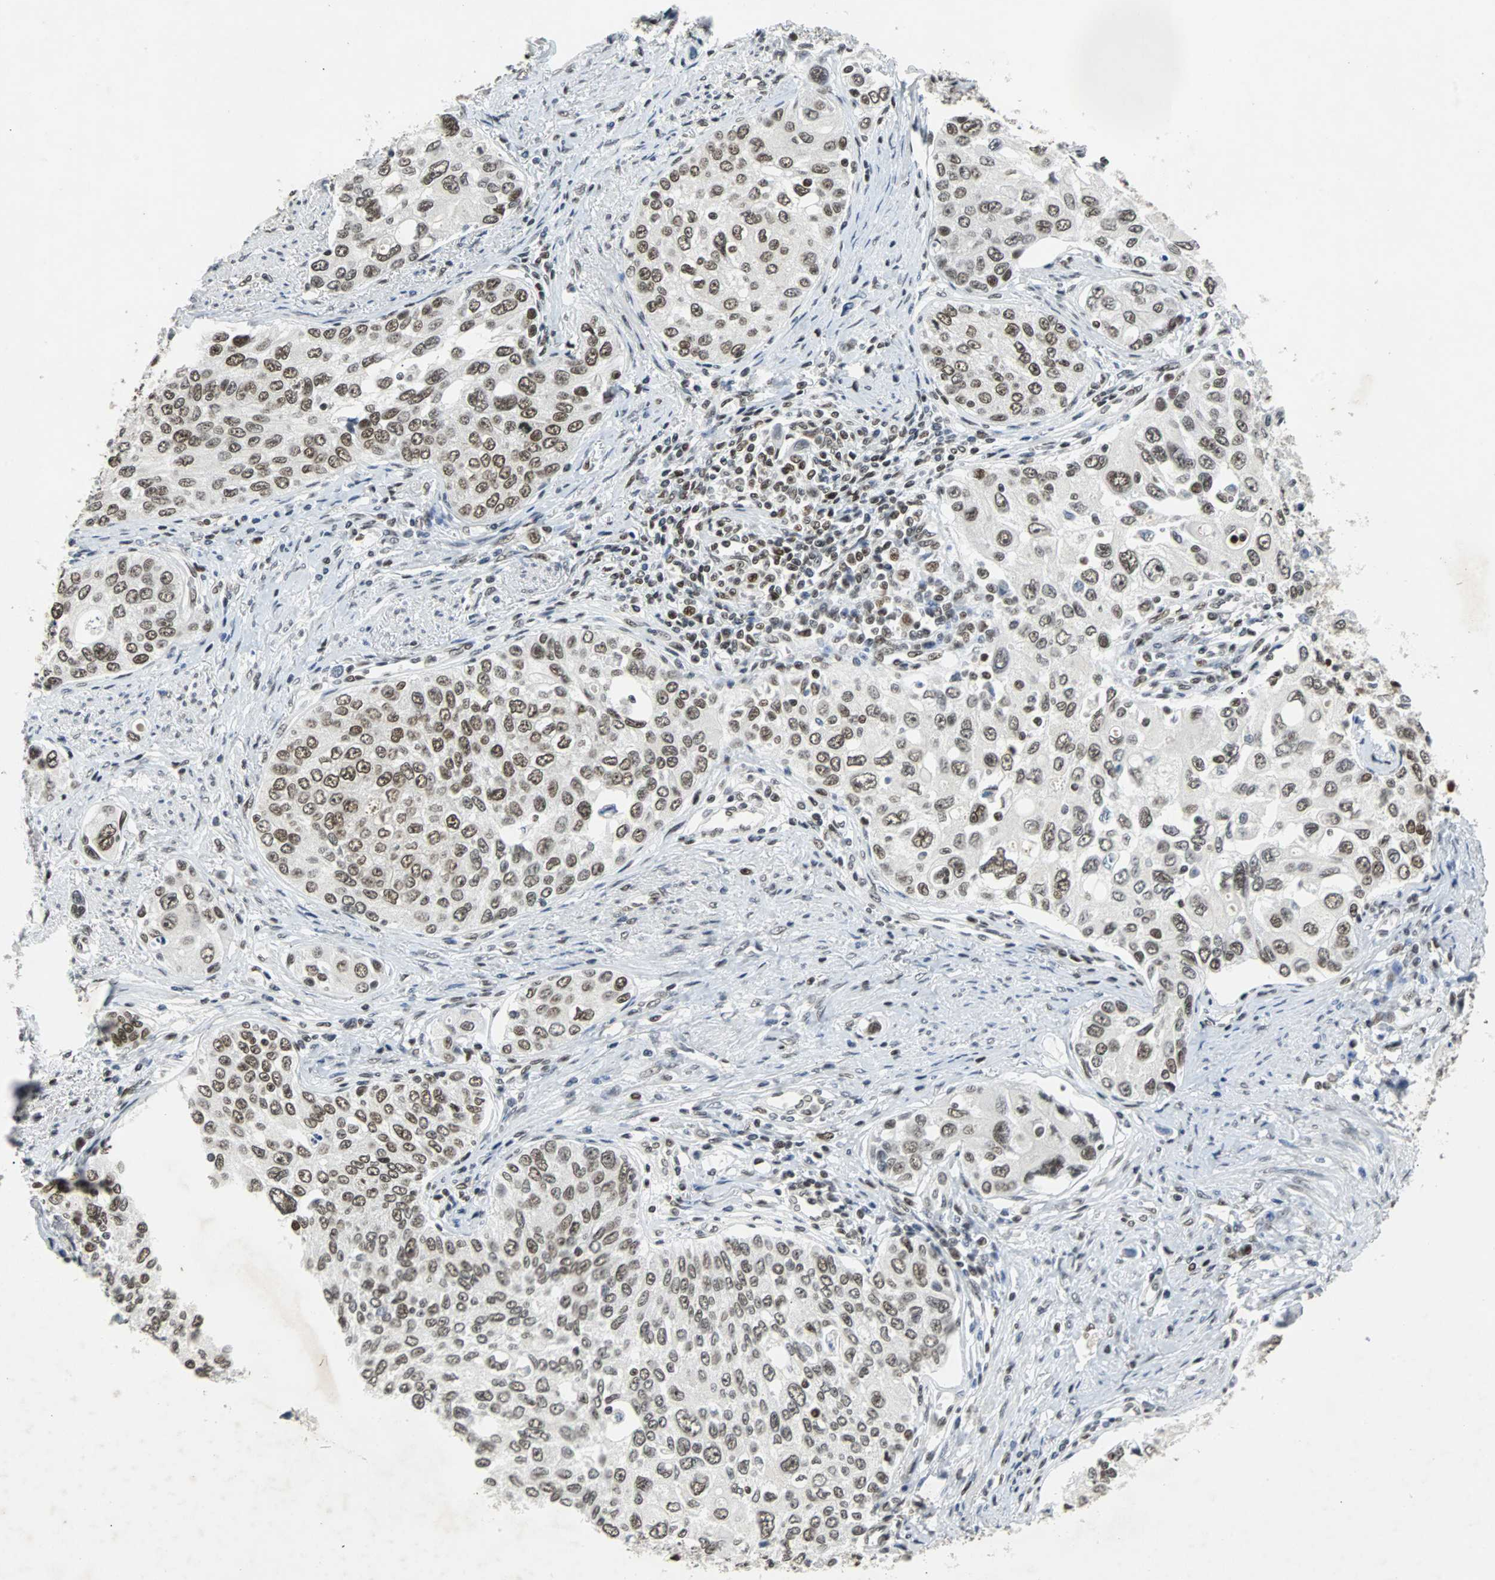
{"staining": {"intensity": "strong", "quantity": ">75%", "location": "nuclear"}, "tissue": "urothelial cancer", "cell_type": "Tumor cells", "image_type": "cancer", "snomed": [{"axis": "morphology", "description": "Urothelial carcinoma, High grade"}, {"axis": "topography", "description": "Urinary bladder"}], "caption": "DAB immunohistochemical staining of human urothelial cancer shows strong nuclear protein staining in about >75% of tumor cells. The protein of interest is shown in brown color, while the nuclei are stained blue.", "gene": "GATAD2A", "patient": {"sex": "female", "age": 56}}